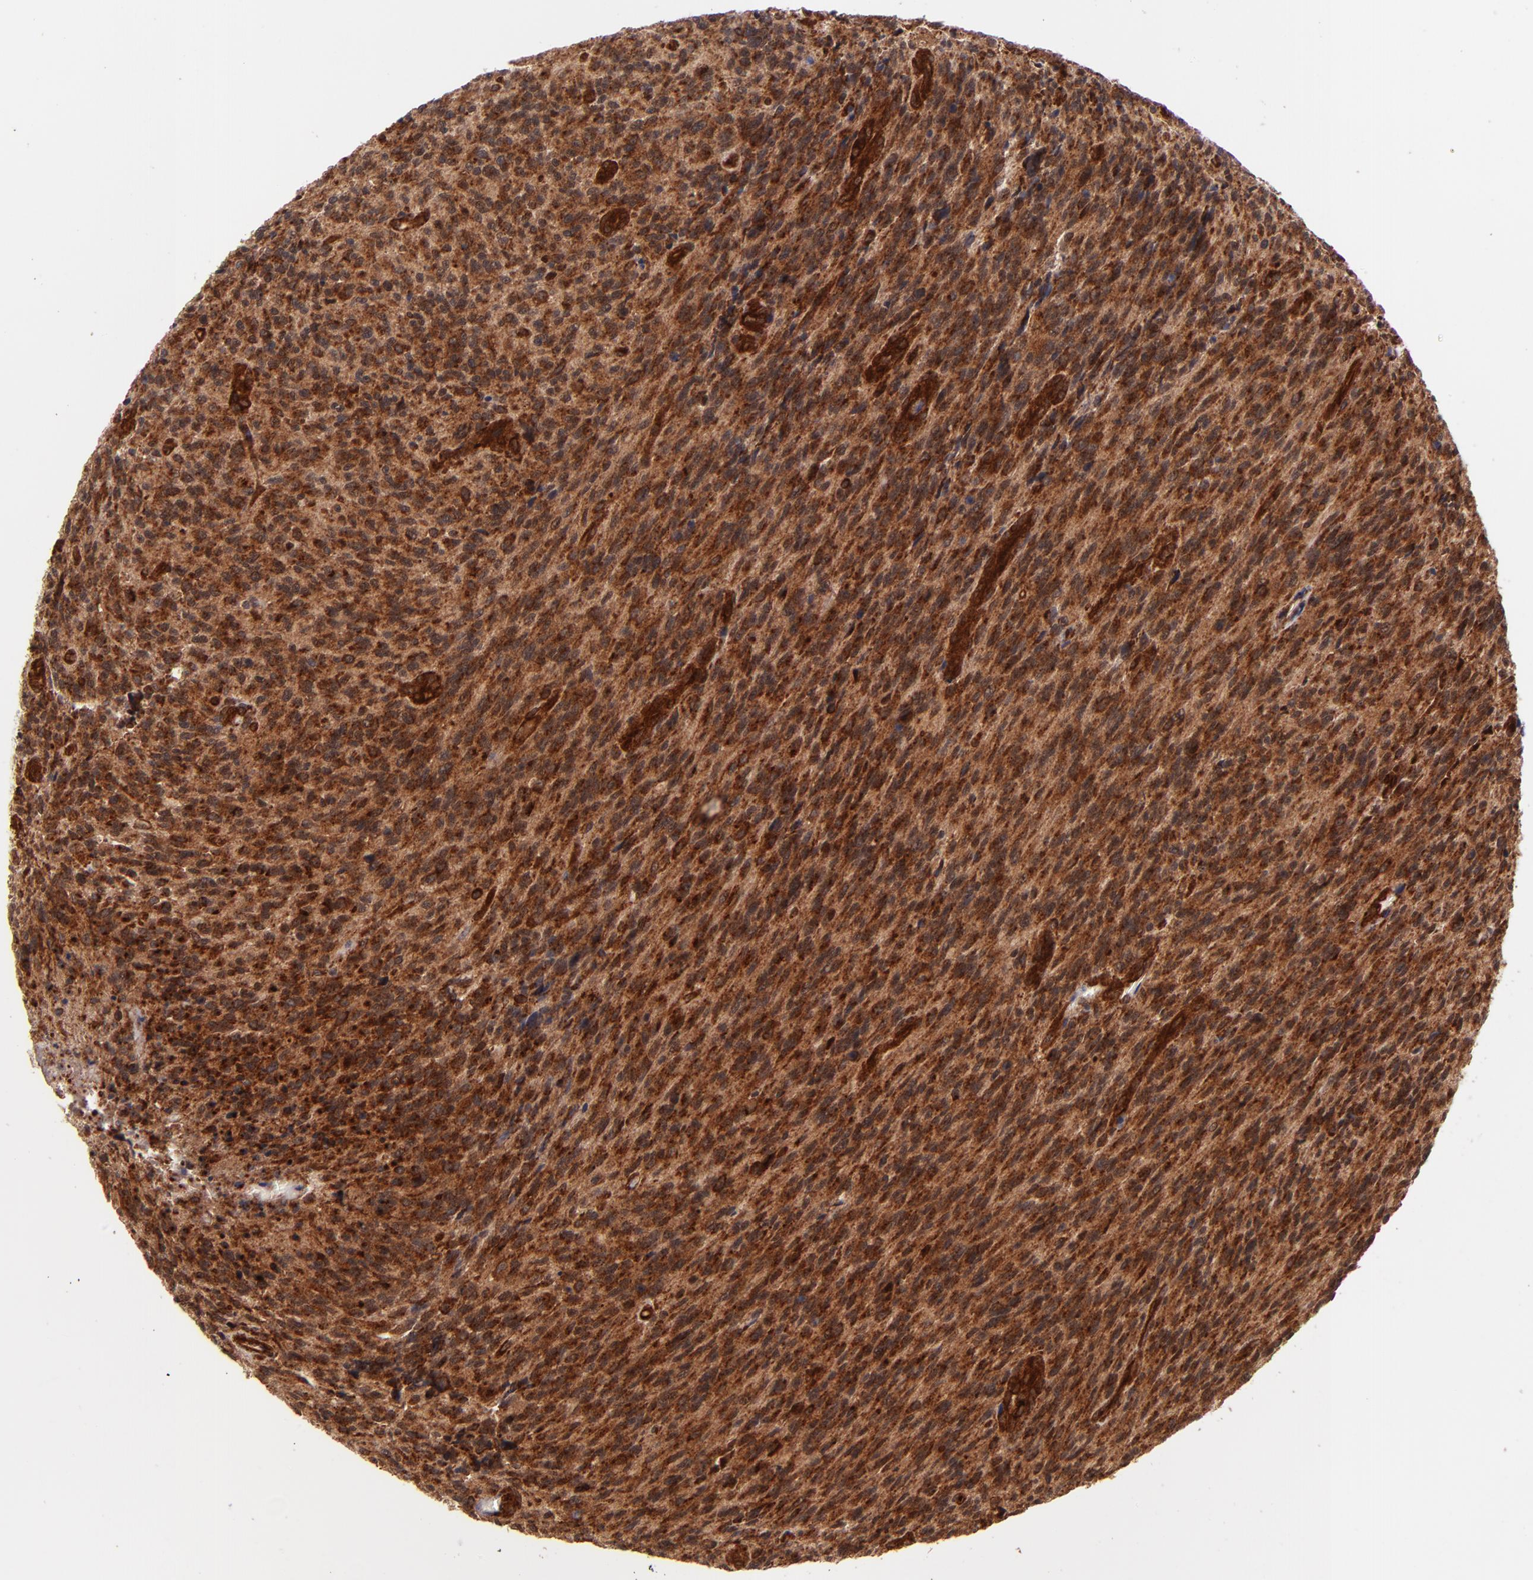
{"staining": {"intensity": "strong", "quantity": ">75%", "location": "cytoplasmic/membranous,nuclear"}, "tissue": "glioma", "cell_type": "Tumor cells", "image_type": "cancer", "snomed": [{"axis": "morphology", "description": "Normal tissue, NOS"}, {"axis": "morphology", "description": "Glioma, malignant, High grade"}, {"axis": "topography", "description": "Cerebral cortex"}], "caption": "This is an image of IHC staining of malignant glioma (high-grade), which shows strong expression in the cytoplasmic/membranous and nuclear of tumor cells.", "gene": "STX8", "patient": {"sex": "male", "age": 56}}